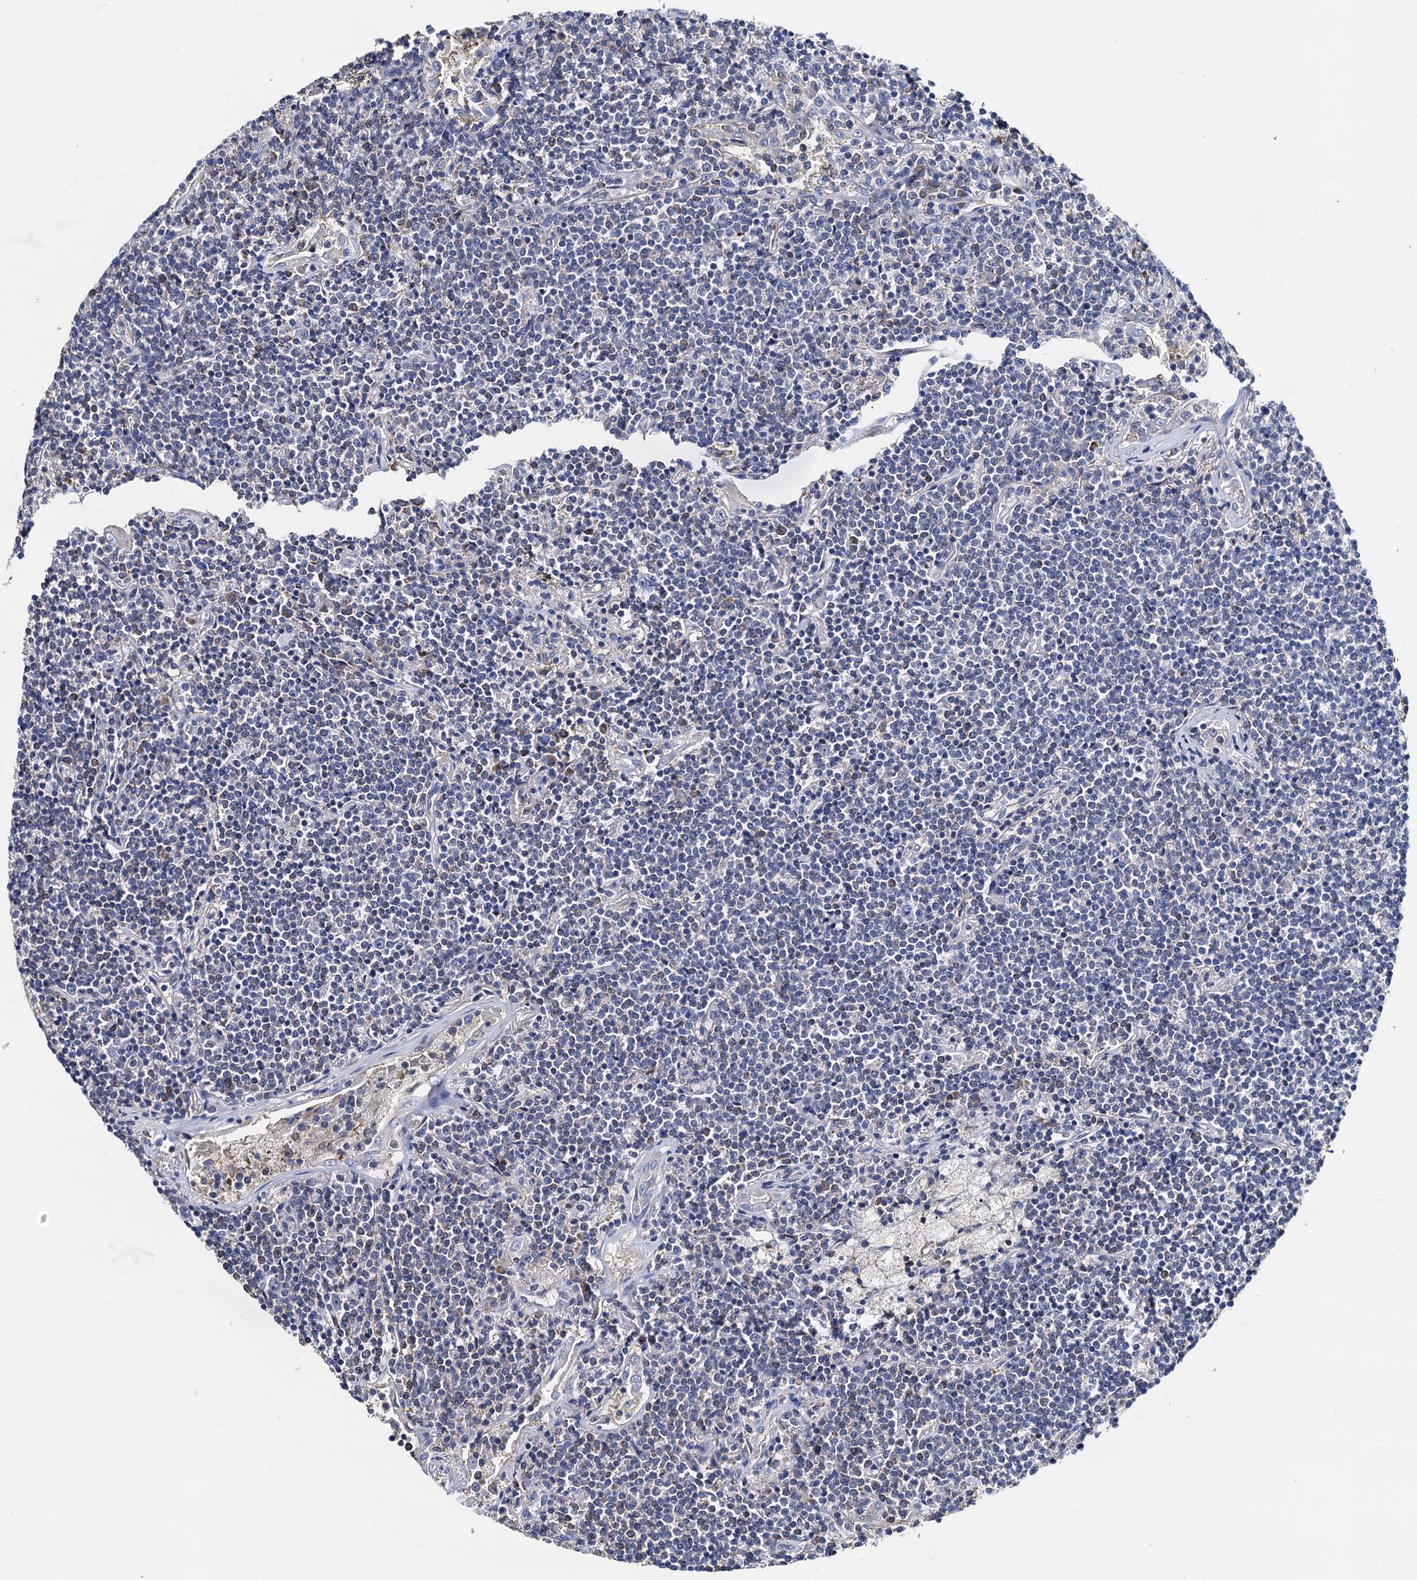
{"staining": {"intensity": "negative", "quantity": "none", "location": "none"}, "tissue": "lymphoma", "cell_type": "Tumor cells", "image_type": "cancer", "snomed": [{"axis": "morphology", "description": "Malignant lymphoma, non-Hodgkin's type, Low grade"}, {"axis": "topography", "description": "Lung"}], "caption": "IHC photomicrograph of neoplastic tissue: lymphoma stained with DAB (3,3'-diaminobenzidine) shows no significant protein positivity in tumor cells.", "gene": "GCOM1", "patient": {"sex": "female", "age": 71}}